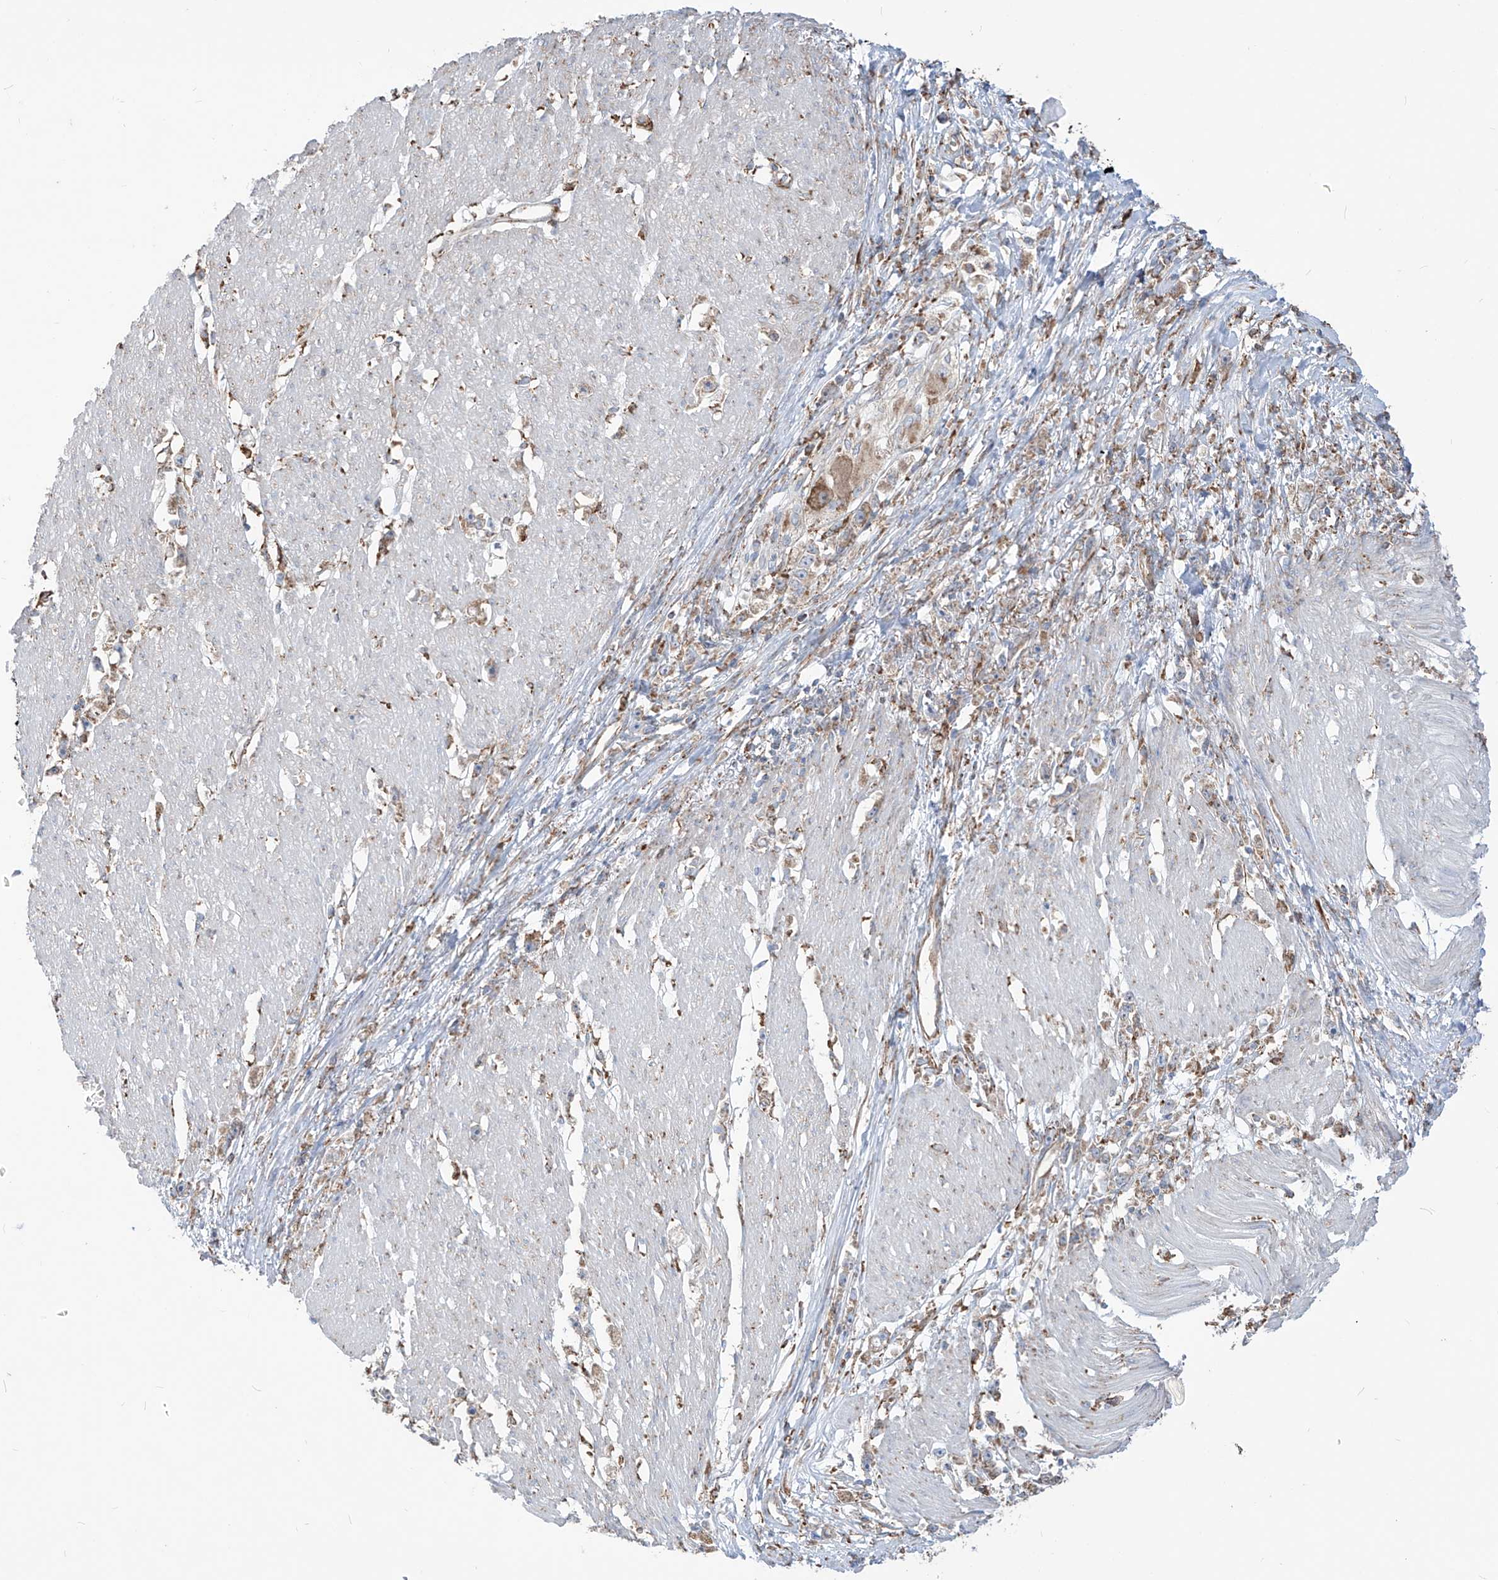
{"staining": {"intensity": "moderate", "quantity": ">75%", "location": "cytoplasmic/membranous"}, "tissue": "stomach cancer", "cell_type": "Tumor cells", "image_type": "cancer", "snomed": [{"axis": "morphology", "description": "Adenocarcinoma, NOS"}, {"axis": "topography", "description": "Stomach"}], "caption": "The photomicrograph shows staining of adenocarcinoma (stomach), revealing moderate cytoplasmic/membranous protein positivity (brown color) within tumor cells. Nuclei are stained in blue.", "gene": "PDIA6", "patient": {"sex": "female", "age": 59}}